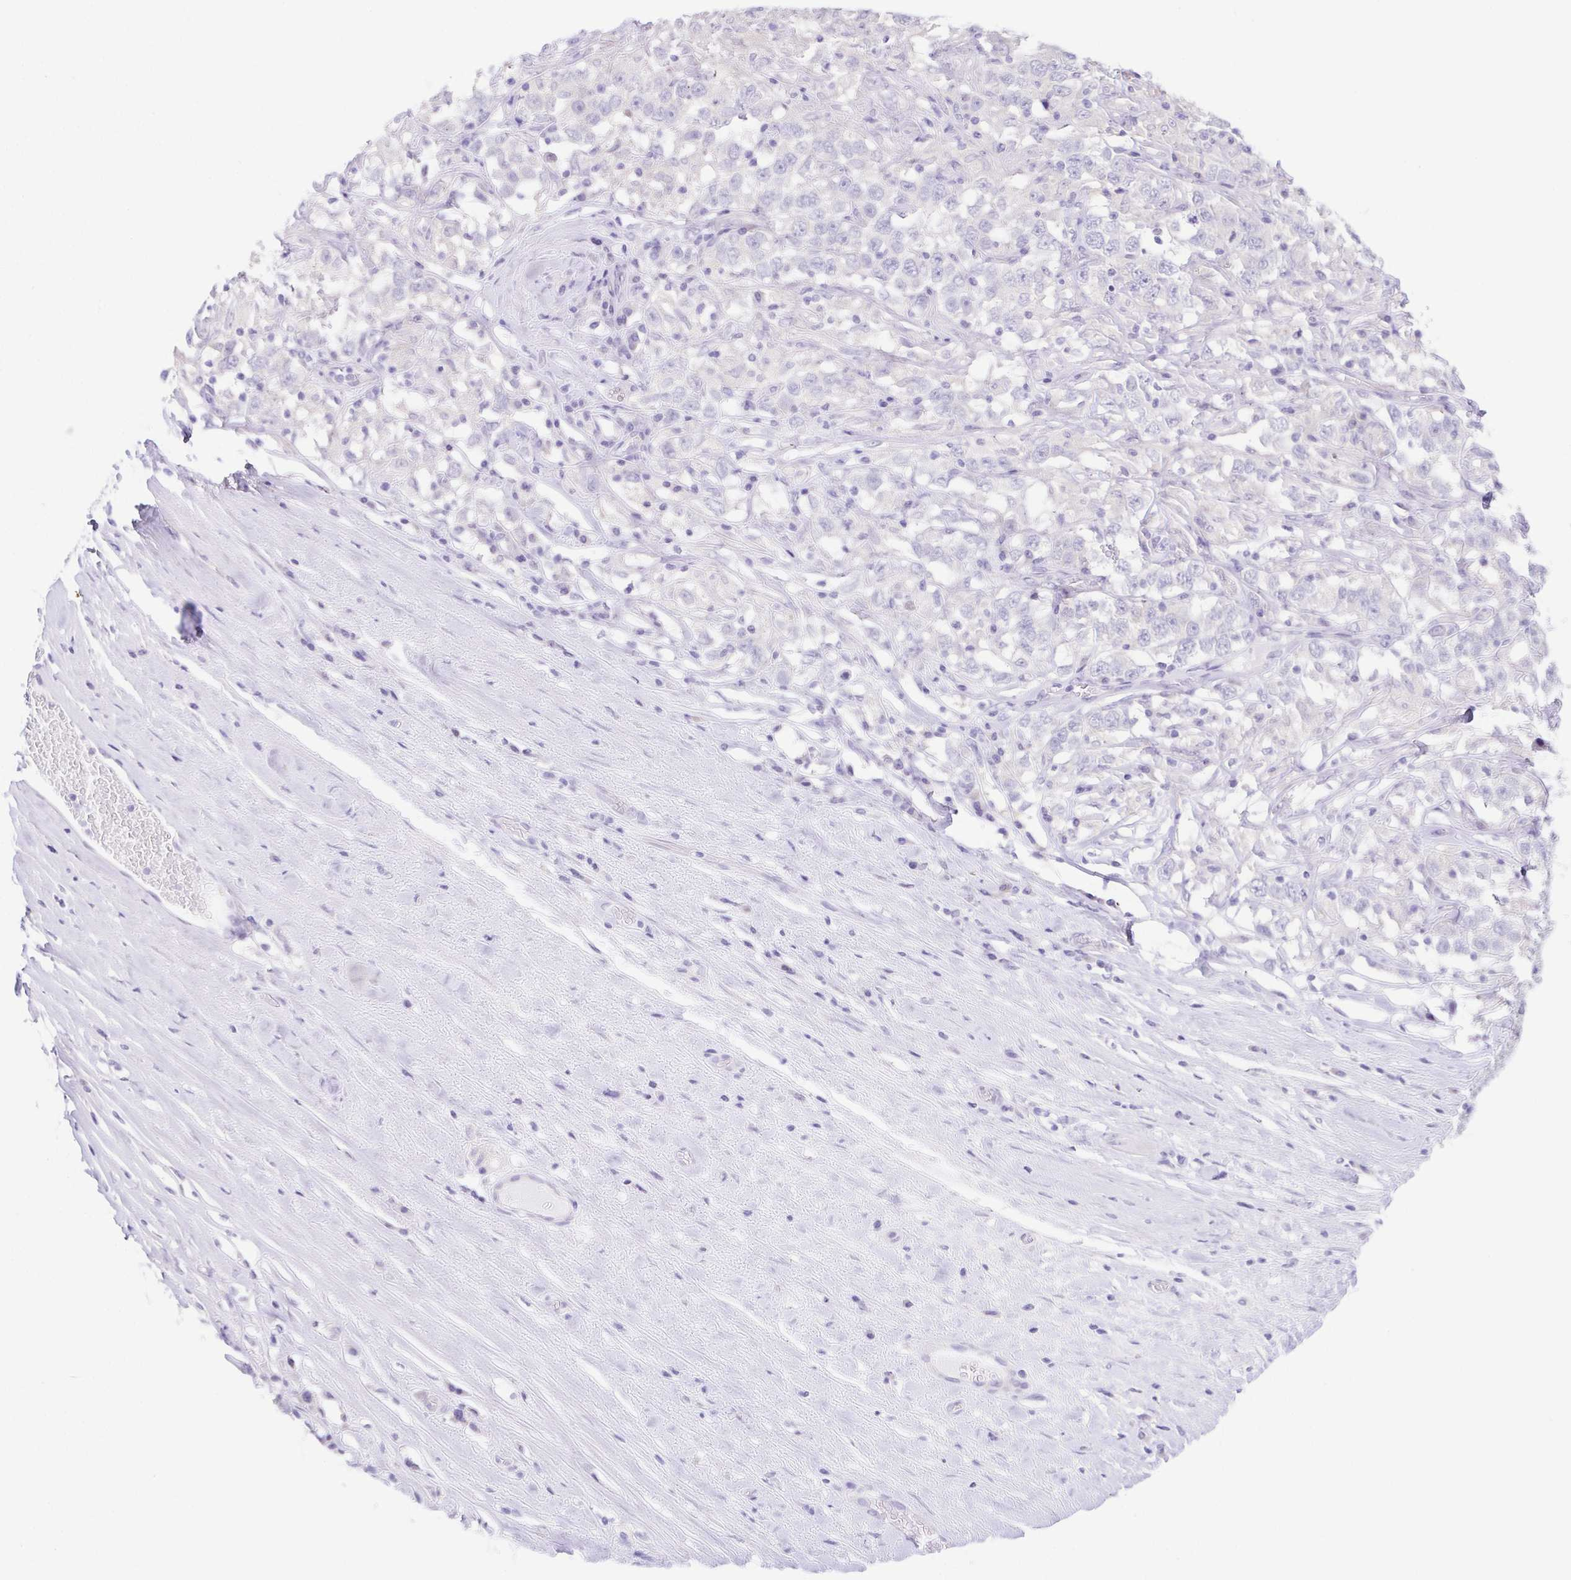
{"staining": {"intensity": "negative", "quantity": "none", "location": "none"}, "tissue": "testis cancer", "cell_type": "Tumor cells", "image_type": "cancer", "snomed": [{"axis": "morphology", "description": "Seminoma, NOS"}, {"axis": "topography", "description": "Testis"}], "caption": "Tumor cells are negative for brown protein staining in testis seminoma.", "gene": "KRTDAP", "patient": {"sex": "male", "age": 41}}